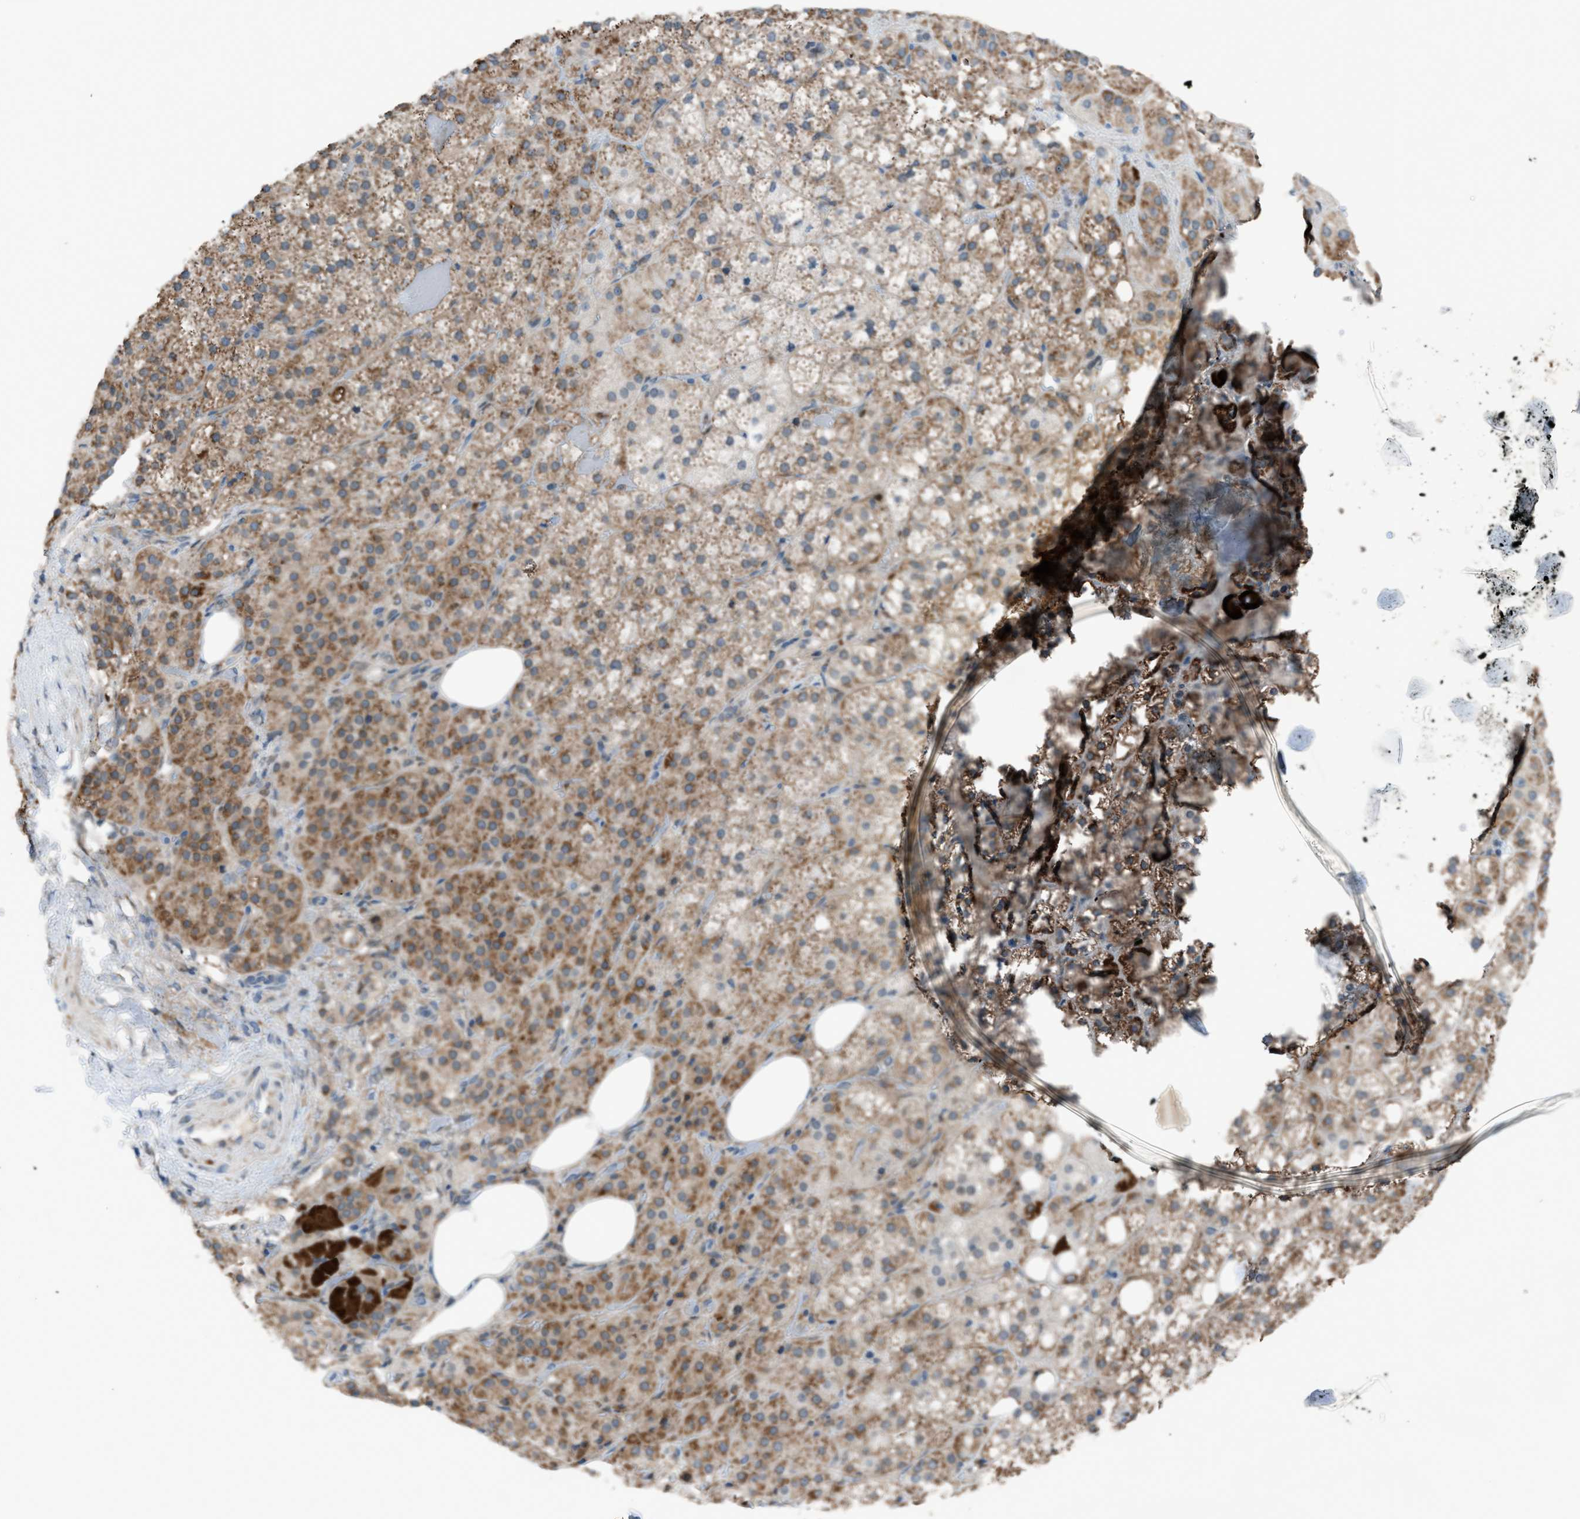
{"staining": {"intensity": "moderate", "quantity": ">75%", "location": "cytoplasmic/membranous"}, "tissue": "adrenal gland", "cell_type": "Glandular cells", "image_type": "normal", "snomed": [{"axis": "morphology", "description": "Normal tissue, NOS"}, {"axis": "topography", "description": "Adrenal gland"}], "caption": "Immunohistochemical staining of benign adrenal gland demonstrates >75% levels of moderate cytoplasmic/membranous protein expression in about >75% of glandular cells. (Brightfield microscopy of DAB IHC at high magnification).", "gene": "SRM", "patient": {"sex": "female", "age": 59}}